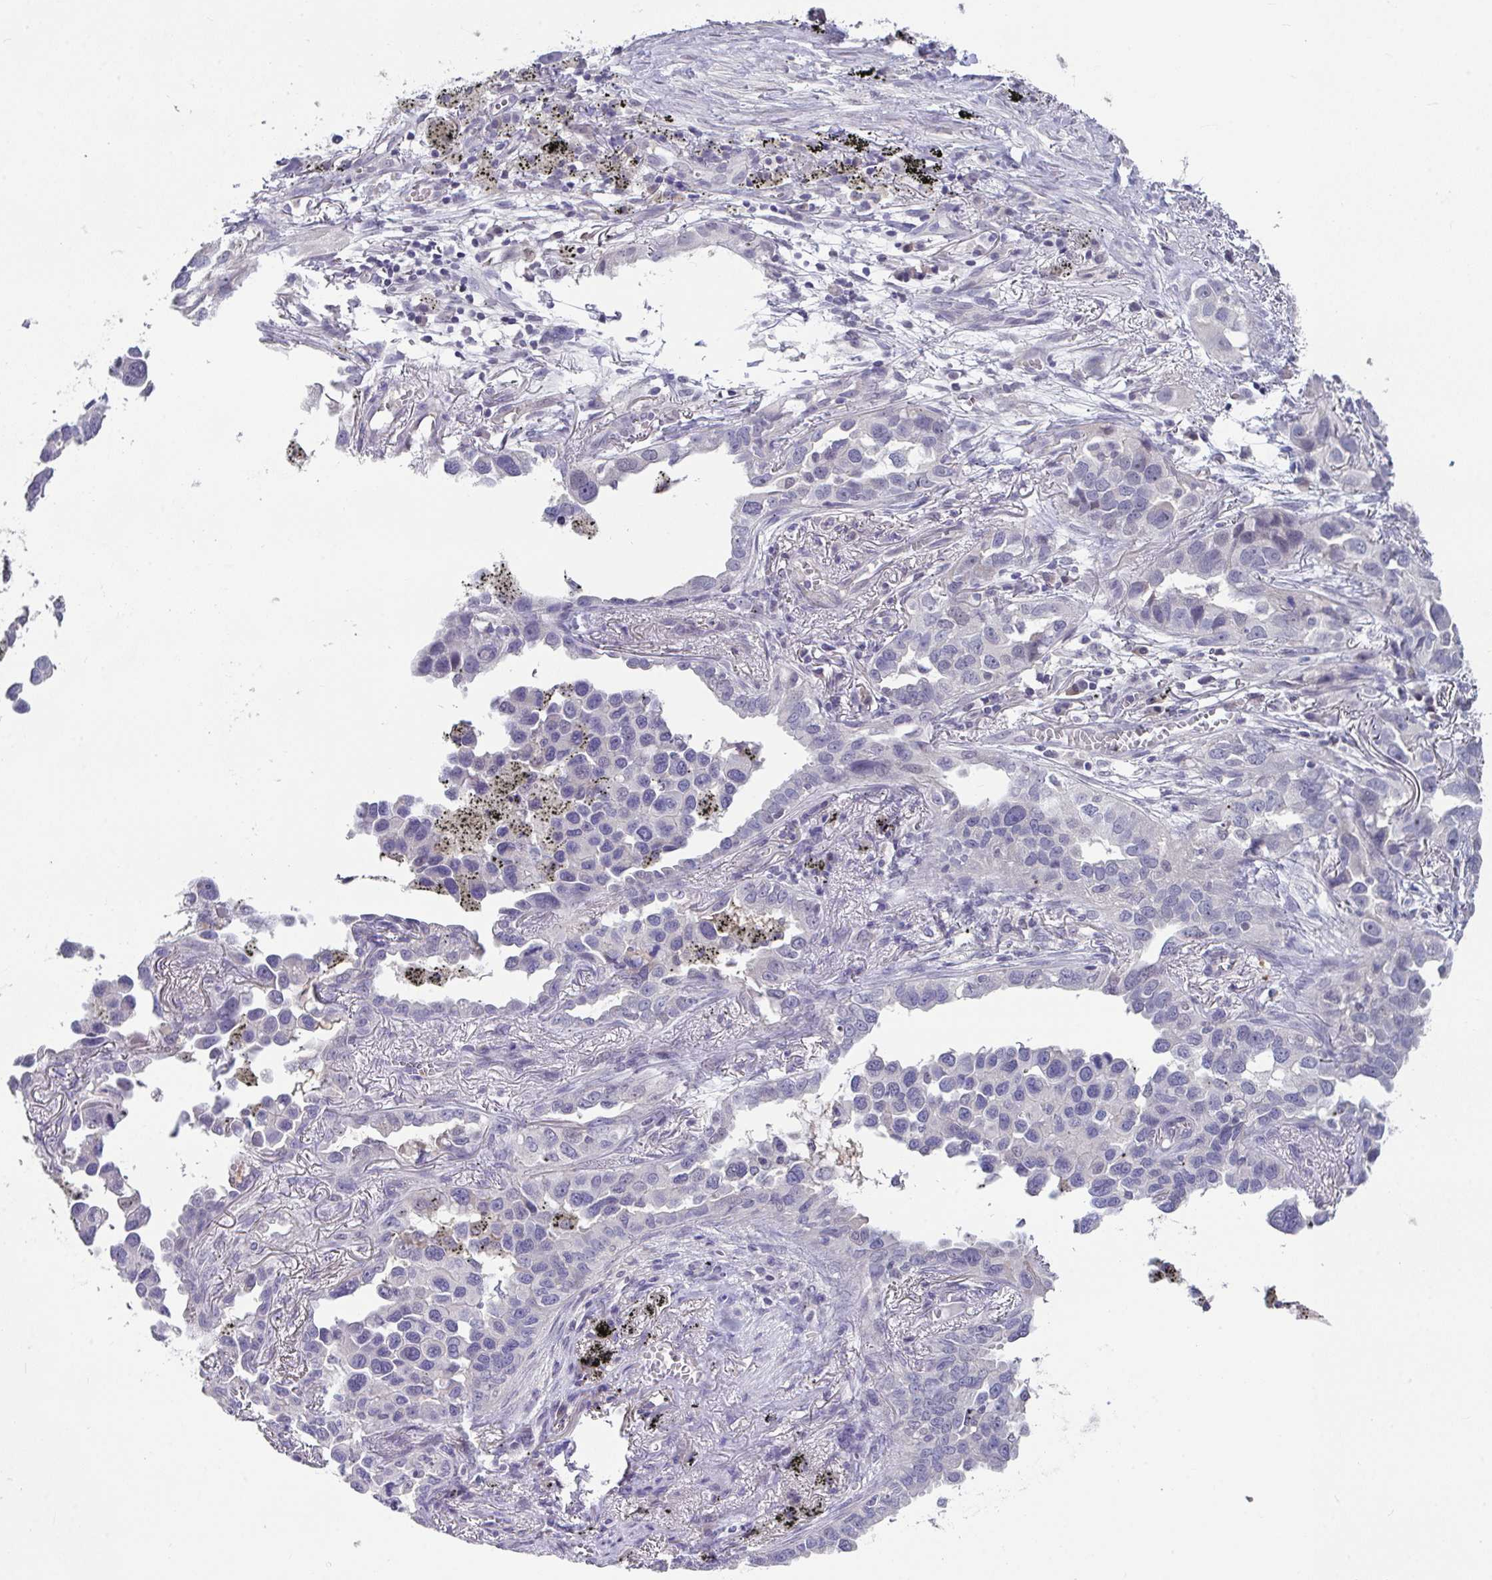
{"staining": {"intensity": "negative", "quantity": "none", "location": "none"}, "tissue": "lung cancer", "cell_type": "Tumor cells", "image_type": "cancer", "snomed": [{"axis": "morphology", "description": "Adenocarcinoma, NOS"}, {"axis": "topography", "description": "Lung"}], "caption": "Tumor cells show no significant staining in lung cancer. Nuclei are stained in blue.", "gene": "GLTPD2", "patient": {"sex": "male", "age": 67}}